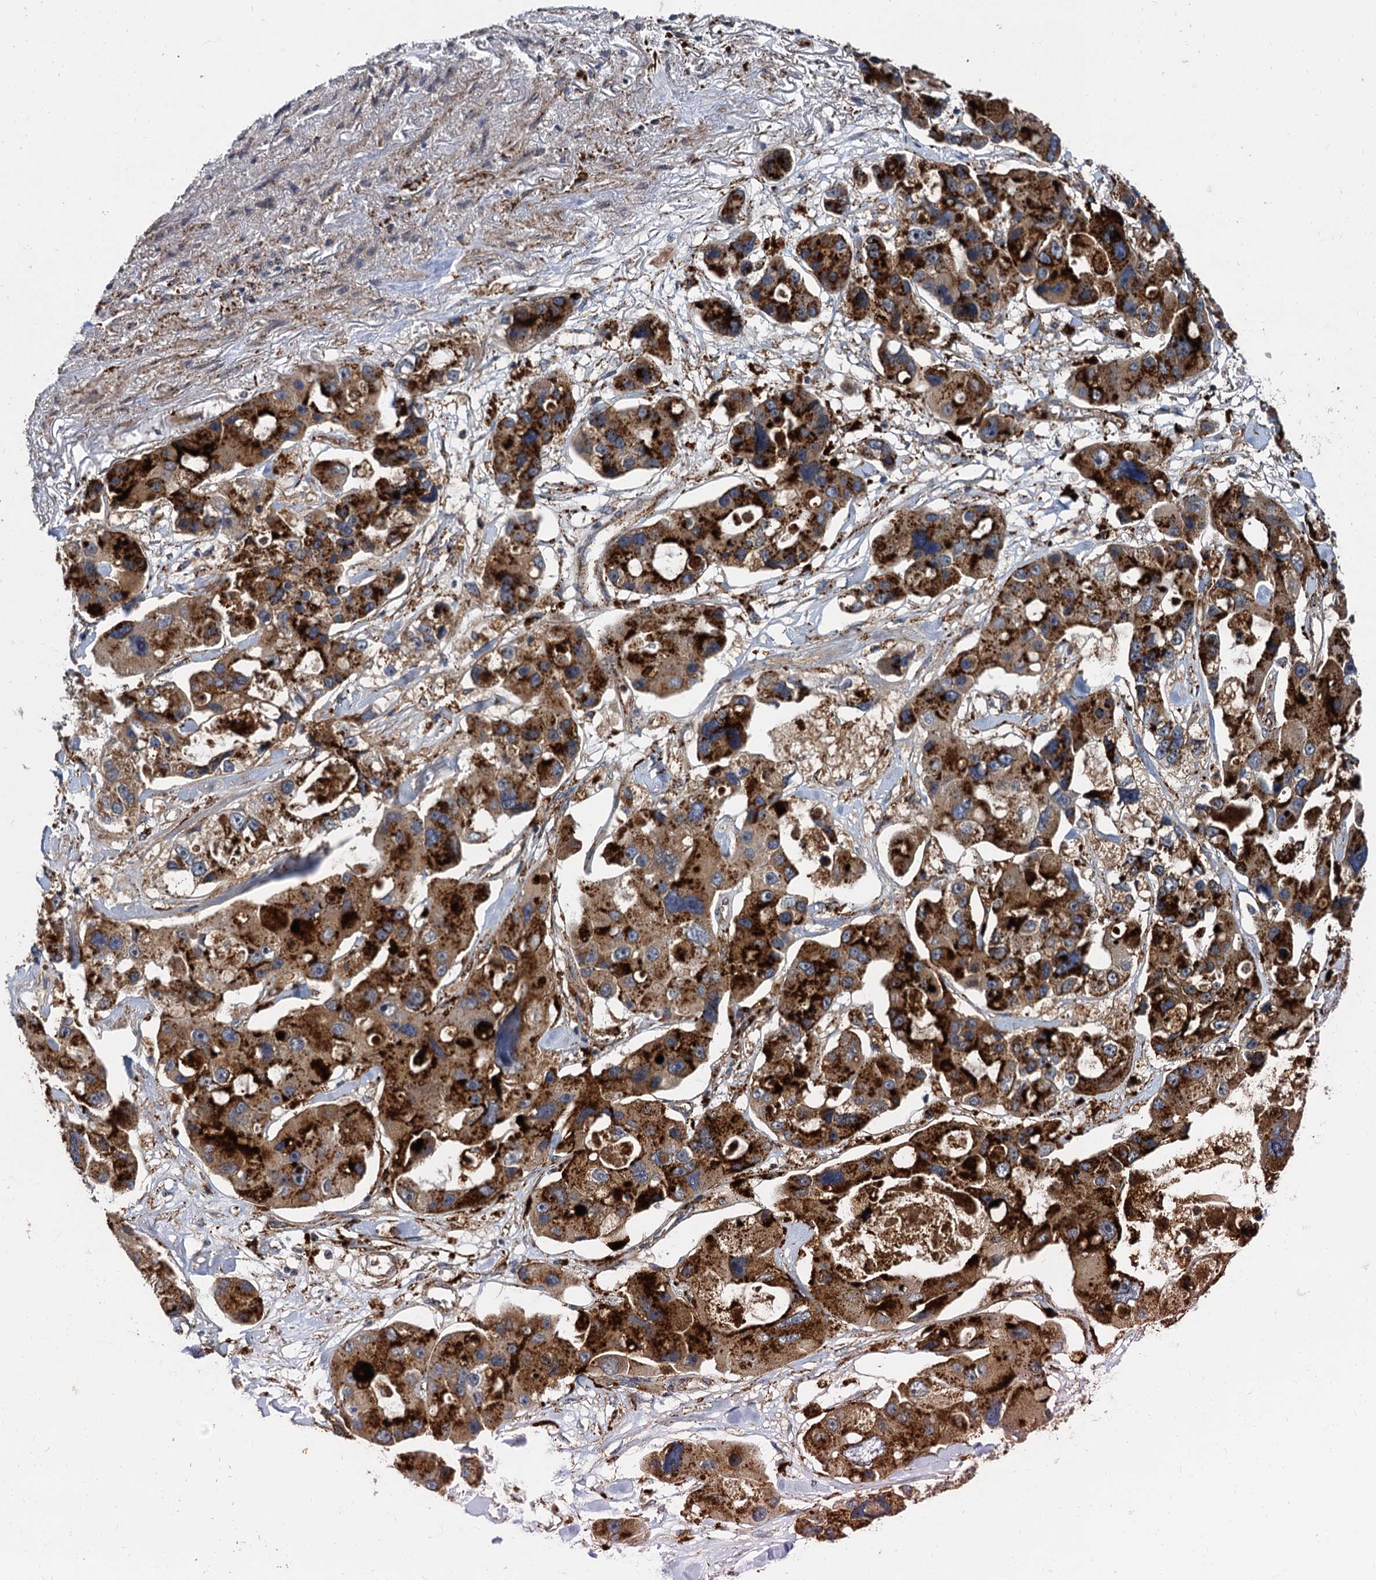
{"staining": {"intensity": "strong", "quantity": ">75%", "location": "cytoplasmic/membranous"}, "tissue": "lung cancer", "cell_type": "Tumor cells", "image_type": "cancer", "snomed": [{"axis": "morphology", "description": "Adenocarcinoma, NOS"}, {"axis": "topography", "description": "Lung"}], "caption": "An immunohistochemistry (IHC) micrograph of tumor tissue is shown. Protein staining in brown shows strong cytoplasmic/membranous positivity in lung cancer (adenocarcinoma) within tumor cells. (brown staining indicates protein expression, while blue staining denotes nuclei).", "gene": "GBA1", "patient": {"sex": "female", "age": 54}}